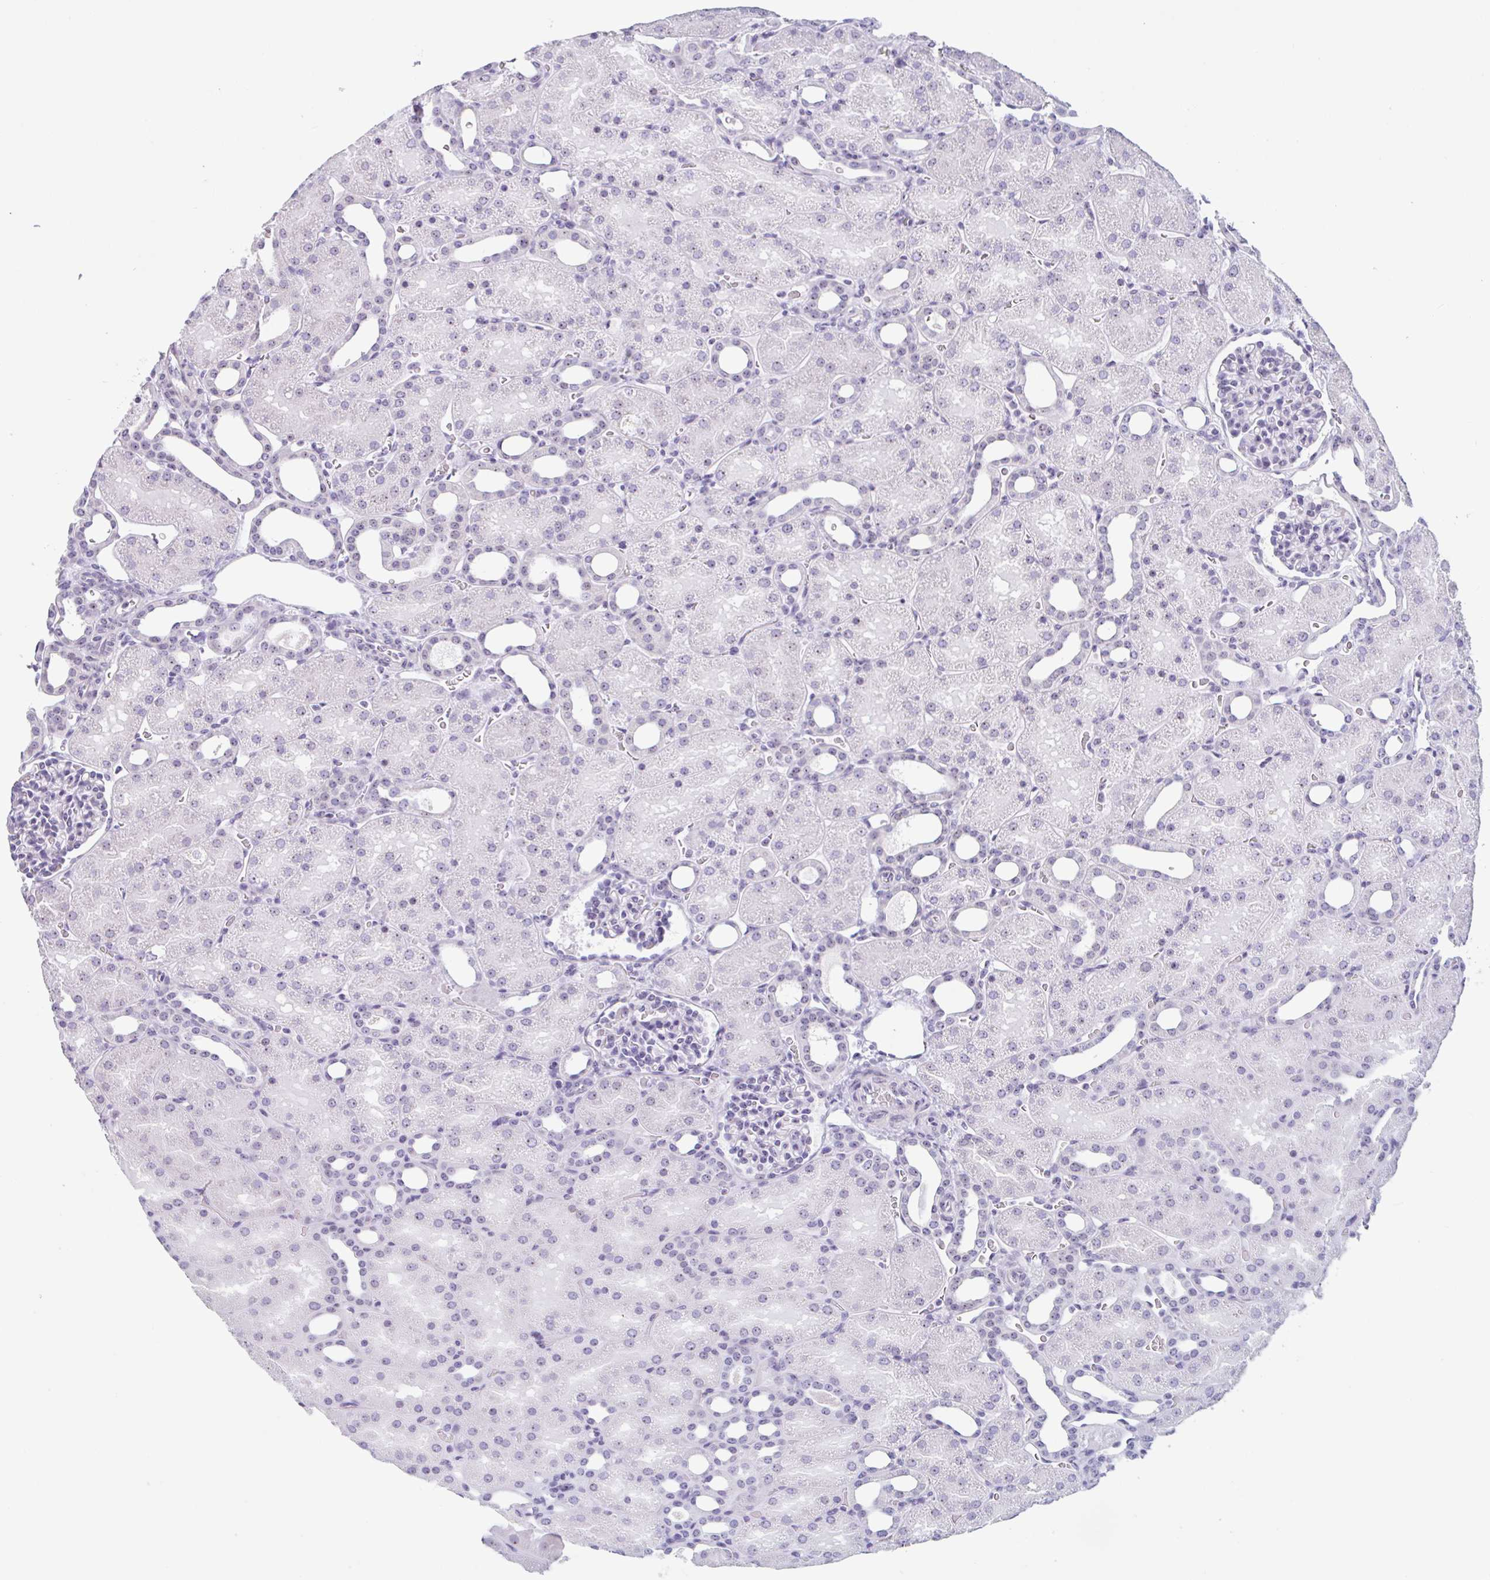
{"staining": {"intensity": "negative", "quantity": "none", "location": "none"}, "tissue": "kidney", "cell_type": "Cells in glomeruli", "image_type": "normal", "snomed": [{"axis": "morphology", "description": "Normal tissue, NOS"}, {"axis": "topography", "description": "Kidney"}], "caption": "Immunohistochemical staining of benign kidney displays no significant expression in cells in glomeruli. (DAB immunohistochemistry with hematoxylin counter stain).", "gene": "LENG9", "patient": {"sex": "male", "age": 2}}